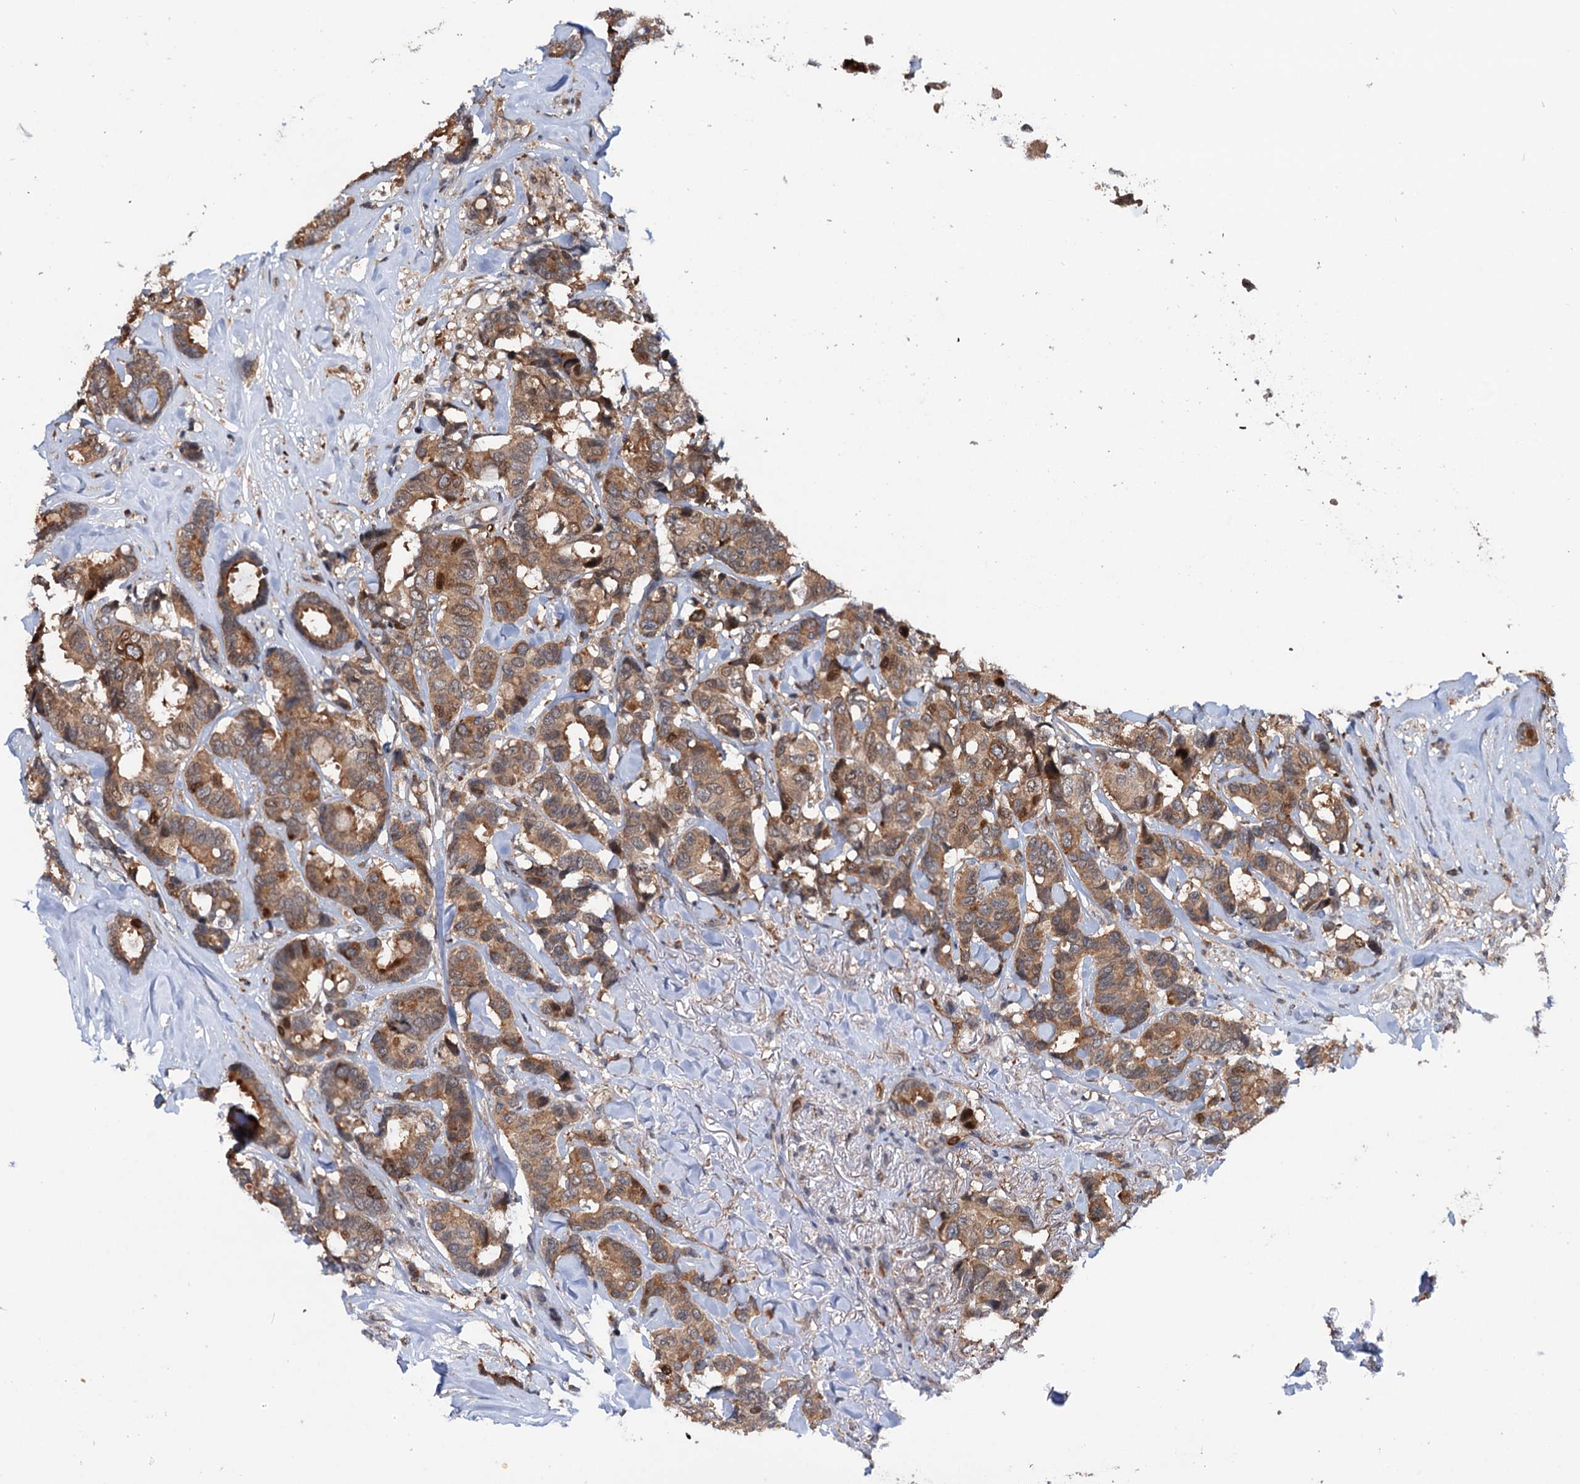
{"staining": {"intensity": "moderate", "quantity": ">75%", "location": "cytoplasmic/membranous"}, "tissue": "breast cancer", "cell_type": "Tumor cells", "image_type": "cancer", "snomed": [{"axis": "morphology", "description": "Duct carcinoma"}, {"axis": "topography", "description": "Breast"}], "caption": "Protein analysis of breast invasive ductal carcinoma tissue shows moderate cytoplasmic/membranous staining in approximately >75% of tumor cells. (DAB = brown stain, brightfield microscopy at high magnification).", "gene": "NCAPD2", "patient": {"sex": "female", "age": 87}}